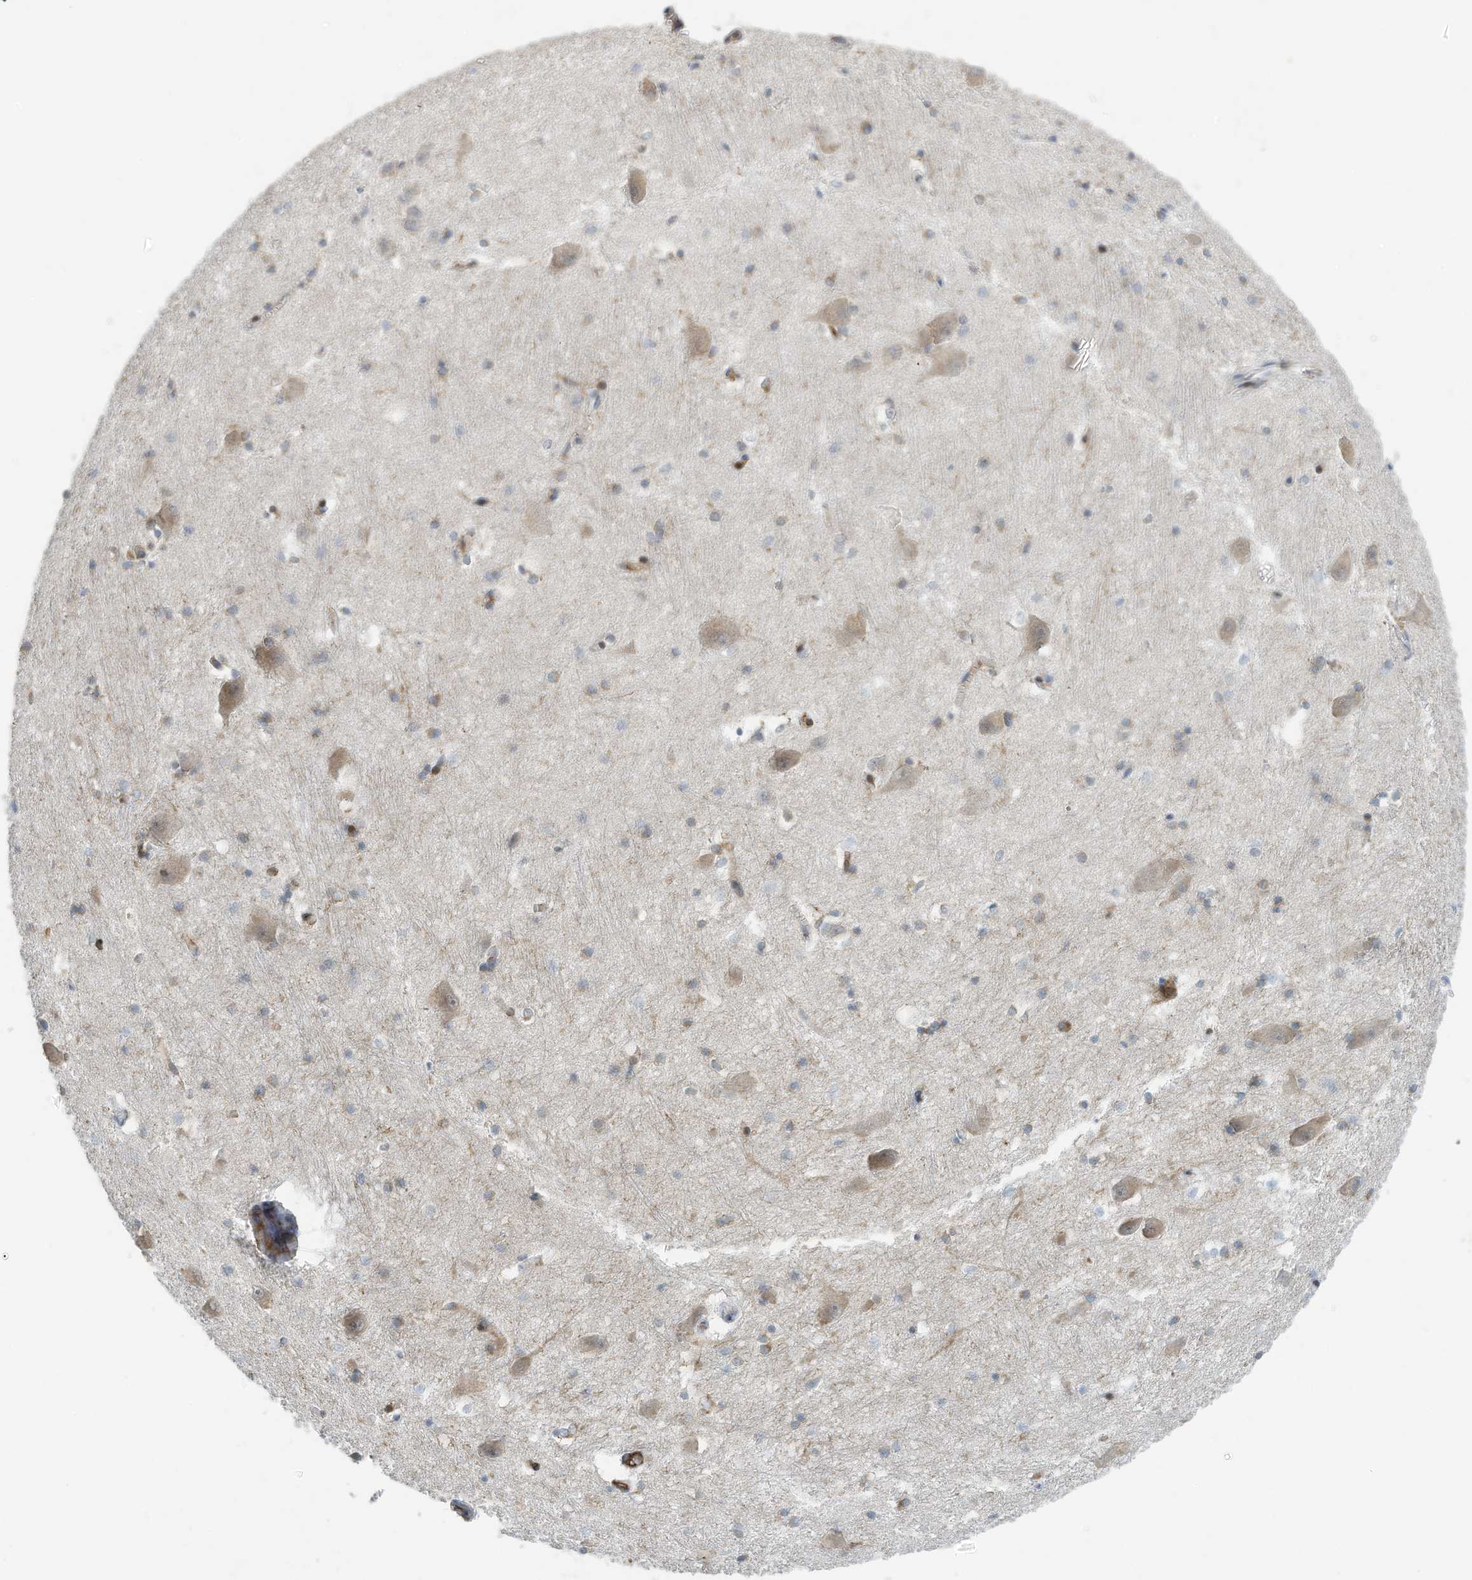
{"staining": {"intensity": "moderate", "quantity": "<25%", "location": "cytoplasmic/membranous"}, "tissue": "caudate", "cell_type": "Glial cells", "image_type": "normal", "snomed": [{"axis": "morphology", "description": "Normal tissue, NOS"}, {"axis": "topography", "description": "Lateral ventricle wall"}], "caption": "Immunohistochemical staining of normal caudate reveals low levels of moderate cytoplasmic/membranous positivity in approximately <25% of glial cells. The protein is stained brown, and the nuclei are stained in blue (DAB IHC with brightfield microscopy, high magnification).", "gene": "ZBTB45", "patient": {"sex": "male", "age": 37}}